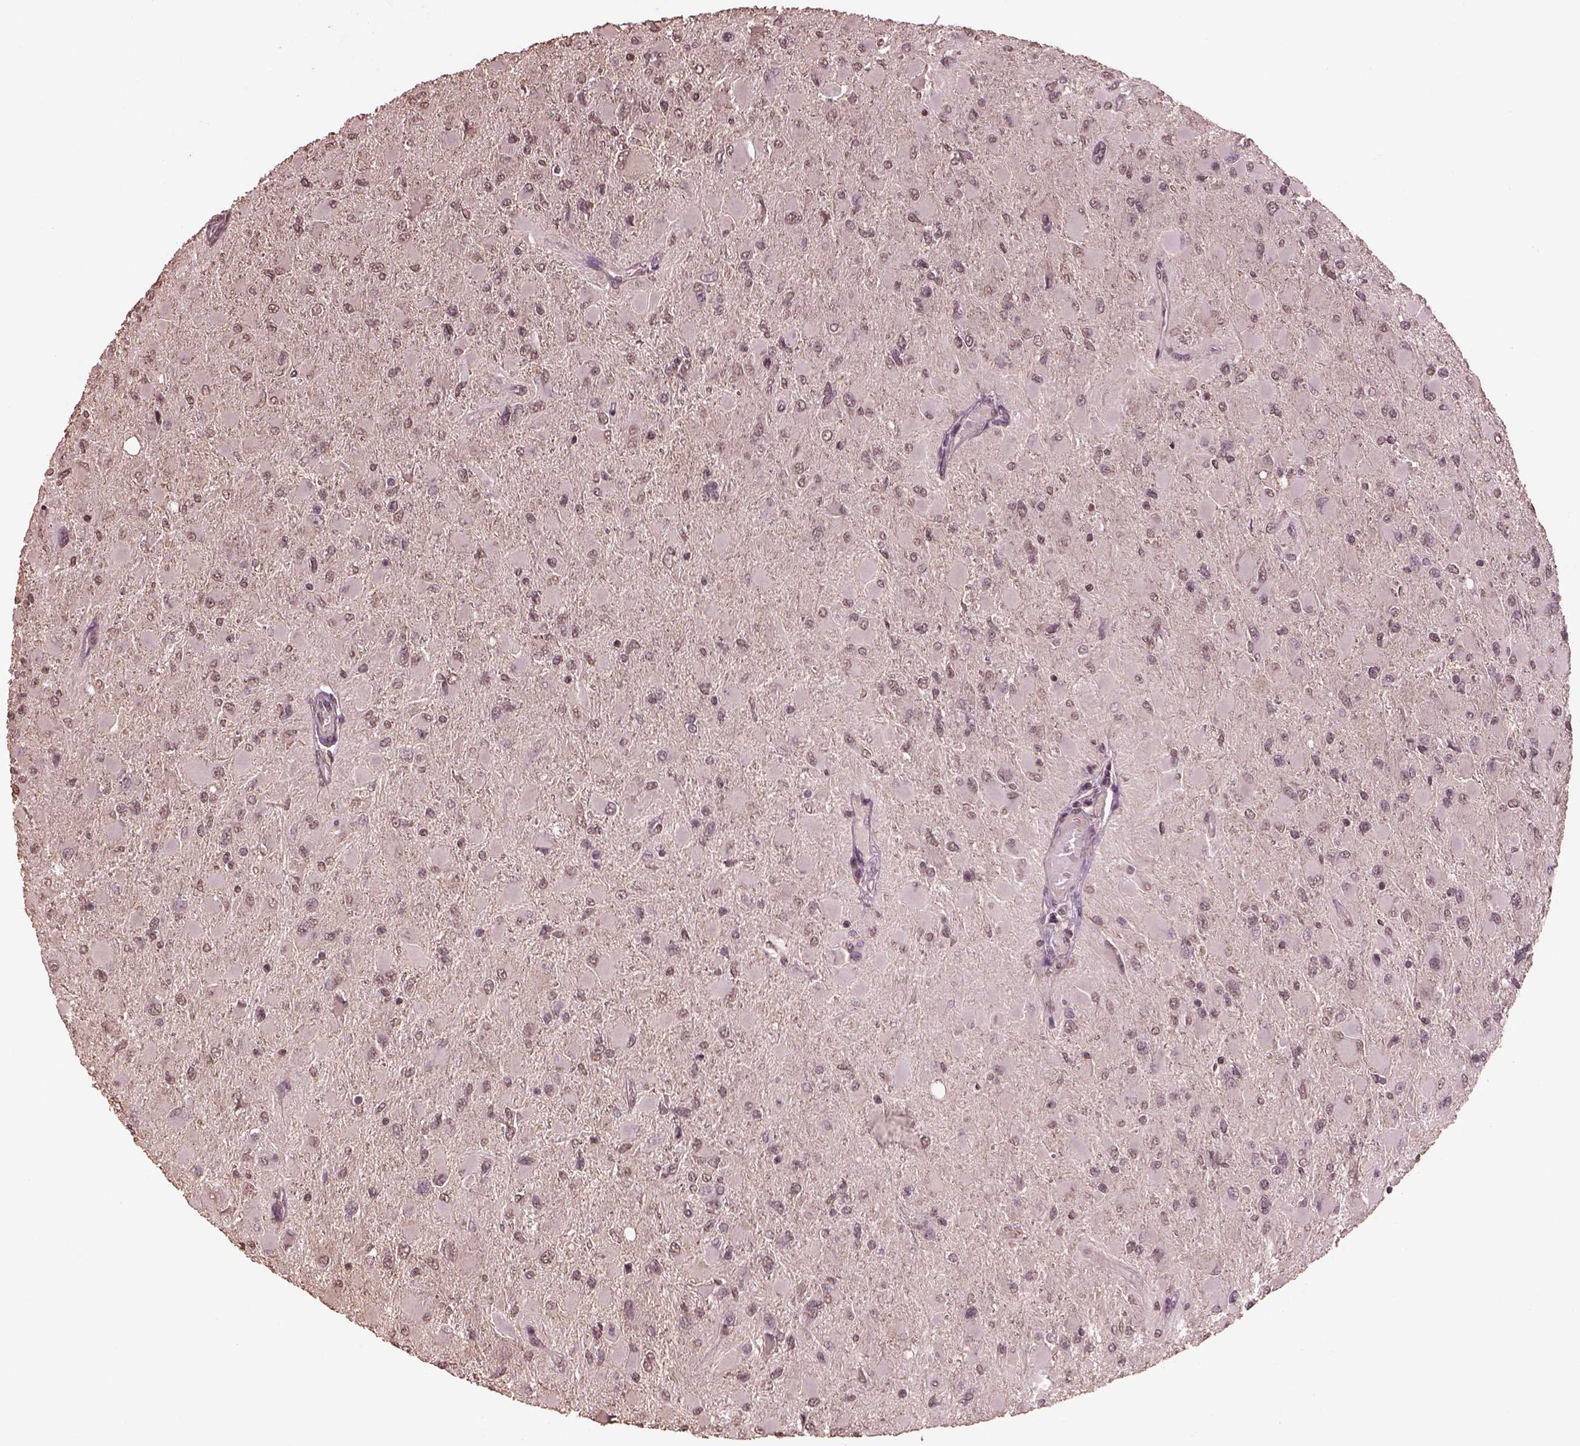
{"staining": {"intensity": "negative", "quantity": "none", "location": "none"}, "tissue": "glioma", "cell_type": "Tumor cells", "image_type": "cancer", "snomed": [{"axis": "morphology", "description": "Glioma, malignant, High grade"}, {"axis": "topography", "description": "Cerebral cortex"}], "caption": "Tumor cells are negative for protein expression in human glioma.", "gene": "CPT1C", "patient": {"sex": "female", "age": 36}}